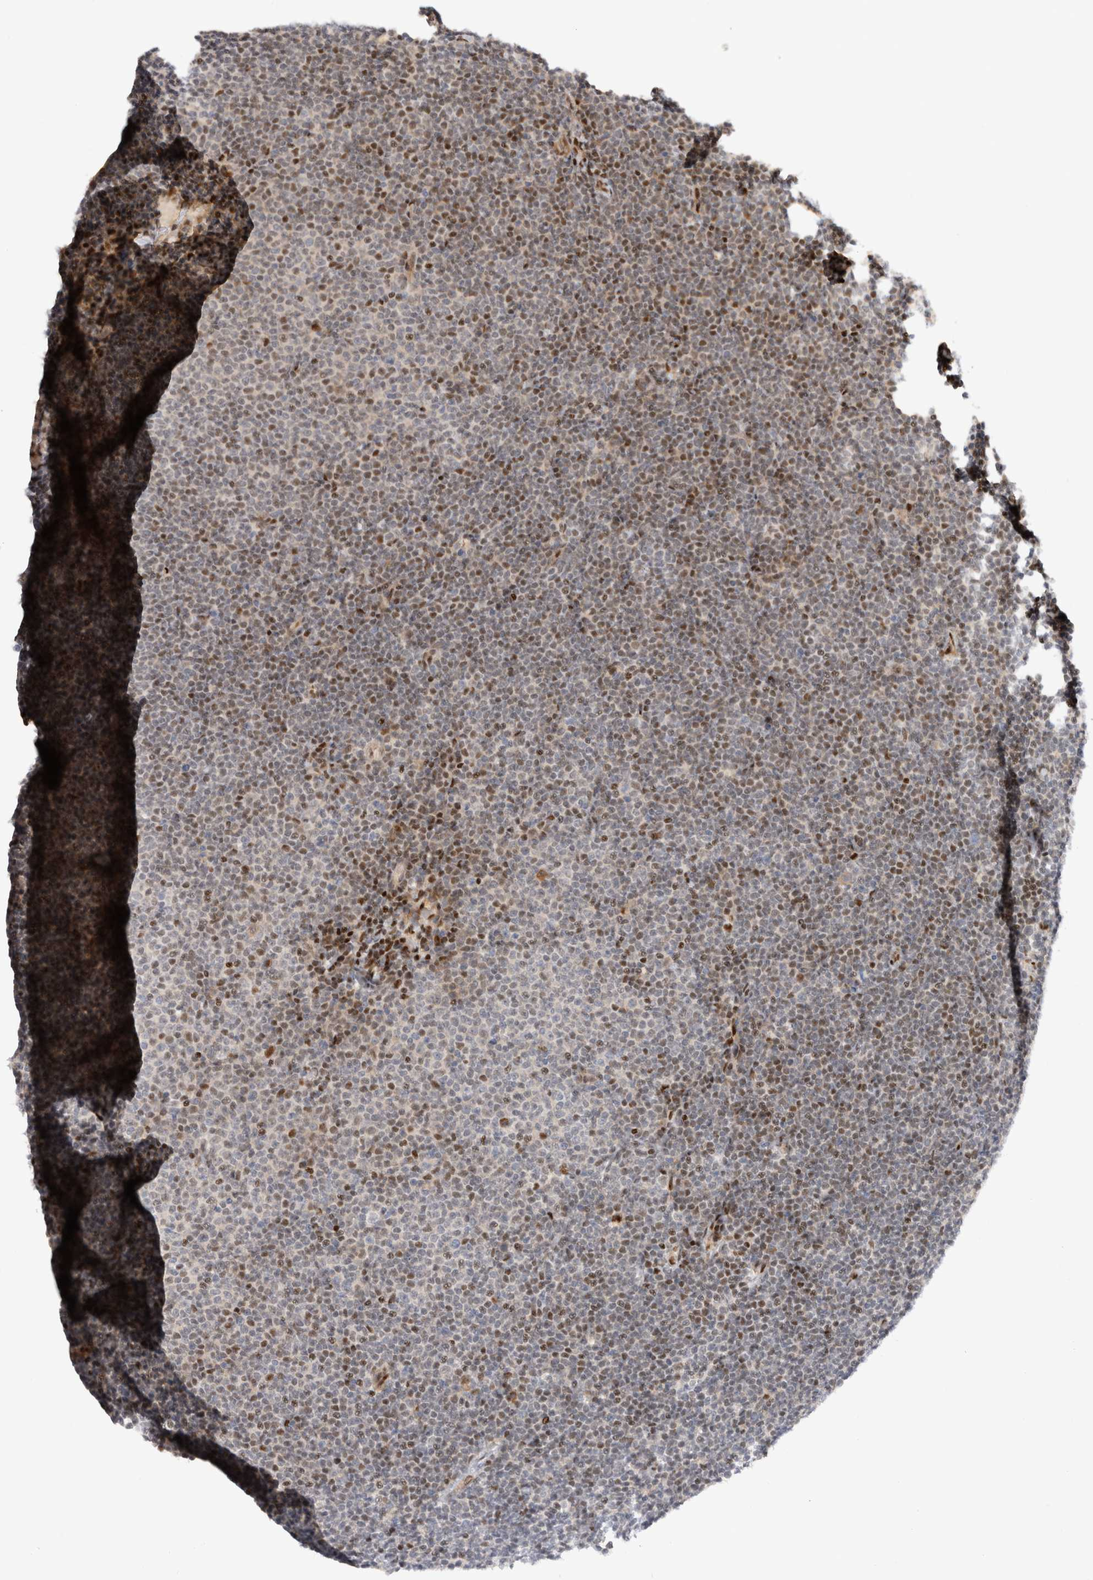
{"staining": {"intensity": "weak", "quantity": "25%-75%", "location": "nuclear"}, "tissue": "lymphoma", "cell_type": "Tumor cells", "image_type": "cancer", "snomed": [{"axis": "morphology", "description": "Malignant lymphoma, non-Hodgkin's type, Low grade"}, {"axis": "topography", "description": "Lymph node"}], "caption": "A histopathology image of lymphoma stained for a protein exhibits weak nuclear brown staining in tumor cells.", "gene": "TCF4", "patient": {"sex": "female", "age": 53}}